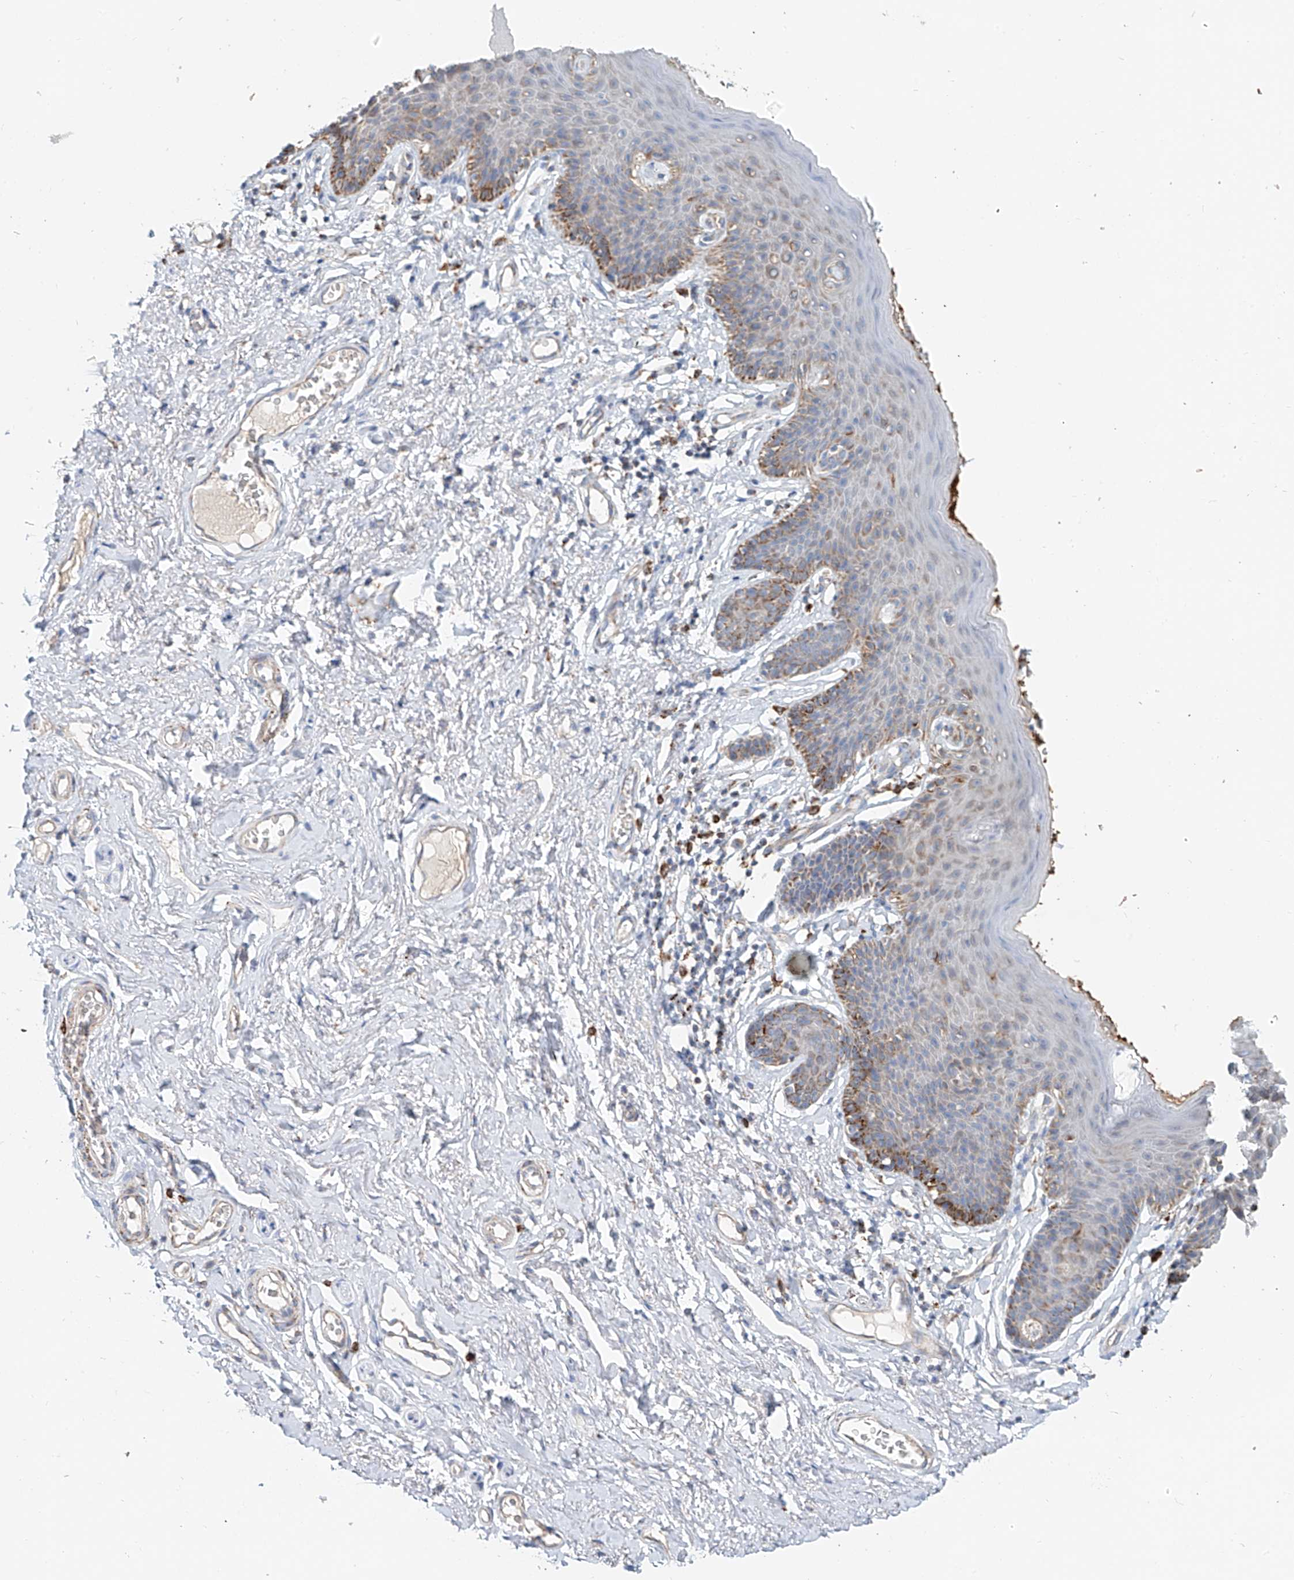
{"staining": {"intensity": "moderate", "quantity": "<25%", "location": "cytoplasmic/membranous"}, "tissue": "skin", "cell_type": "Epidermal cells", "image_type": "normal", "snomed": [{"axis": "morphology", "description": "Normal tissue, NOS"}, {"axis": "topography", "description": "Vulva"}], "caption": "Skin was stained to show a protein in brown. There is low levels of moderate cytoplasmic/membranous staining in about <25% of epidermal cells. (Brightfield microscopy of DAB IHC at high magnification).", "gene": "CARD10", "patient": {"sex": "female", "age": 66}}